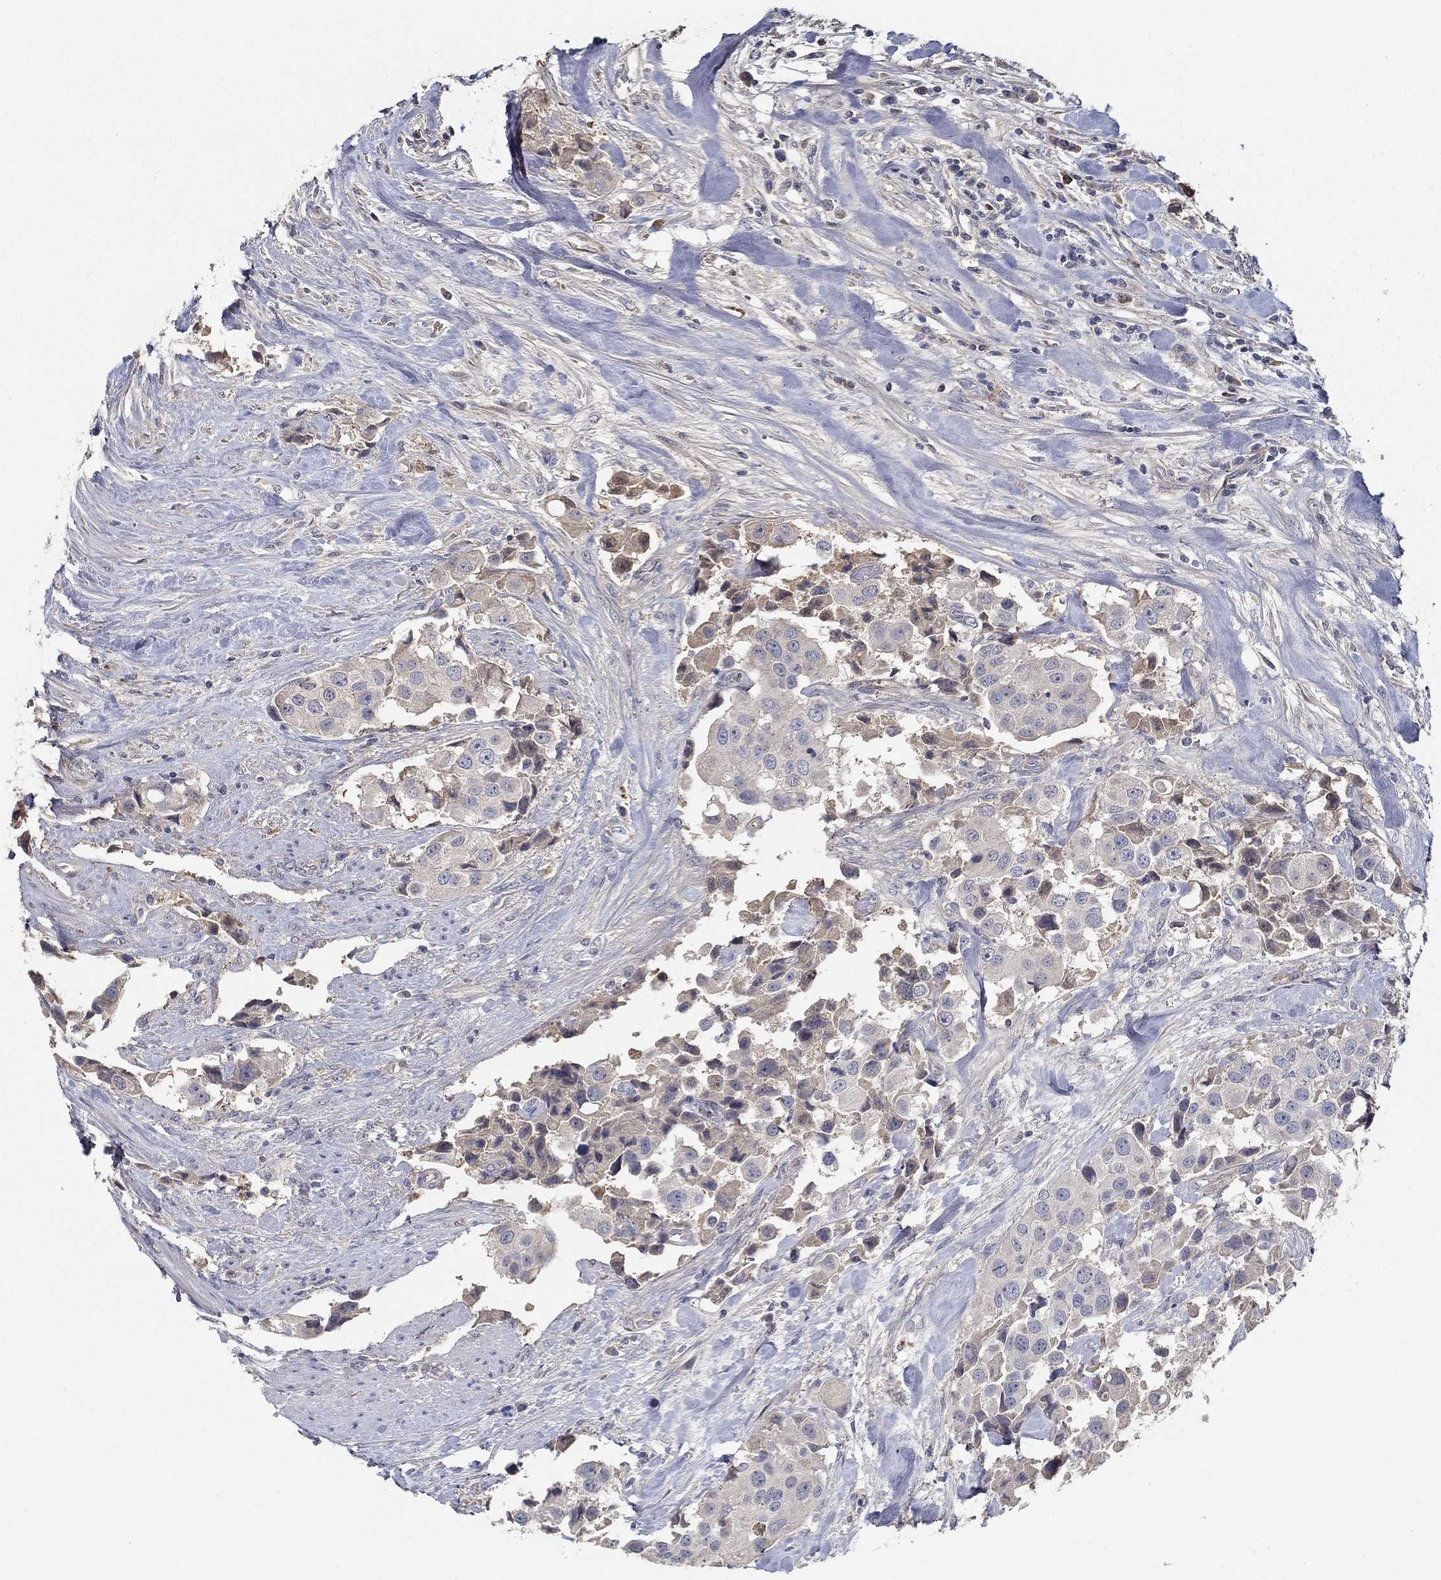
{"staining": {"intensity": "weak", "quantity": "<25%", "location": "cytoplasmic/membranous"}, "tissue": "urothelial cancer", "cell_type": "Tumor cells", "image_type": "cancer", "snomed": [{"axis": "morphology", "description": "Urothelial carcinoma, High grade"}, {"axis": "topography", "description": "Urinary bladder"}], "caption": "The micrograph demonstrates no significant expression in tumor cells of urothelial cancer.", "gene": "IL10", "patient": {"sex": "female", "age": 64}}